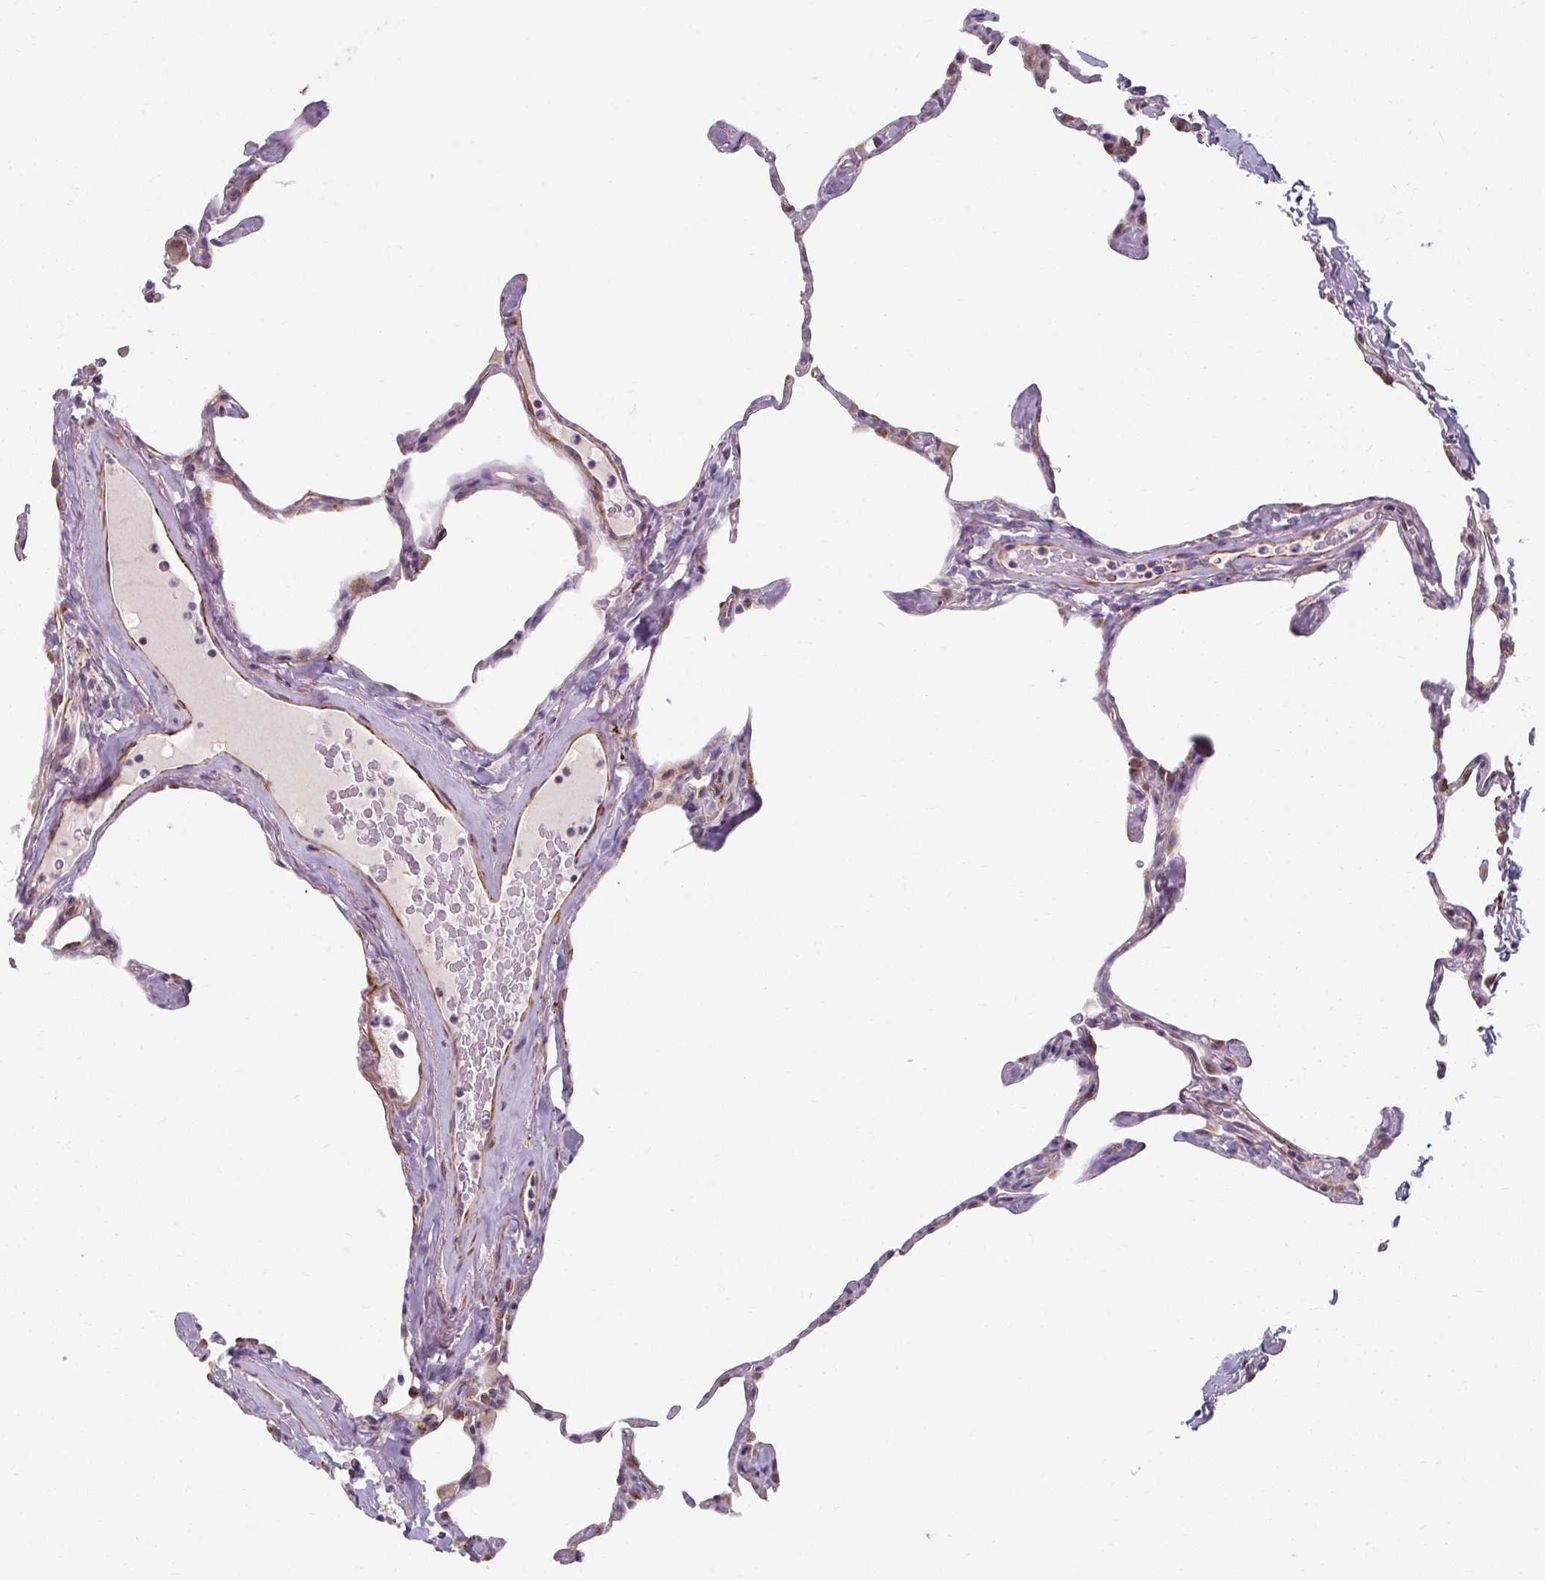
{"staining": {"intensity": "moderate", "quantity": "<25%", "location": "cytoplasmic/membranous"}, "tissue": "lung", "cell_type": "Alveolar cells", "image_type": "normal", "snomed": [{"axis": "morphology", "description": "Normal tissue, NOS"}, {"axis": "topography", "description": "Lung"}], "caption": "IHC of normal human lung displays low levels of moderate cytoplasmic/membranous positivity in approximately <25% of alveolar cells.", "gene": "MRPS5", "patient": {"sex": "male", "age": 65}}